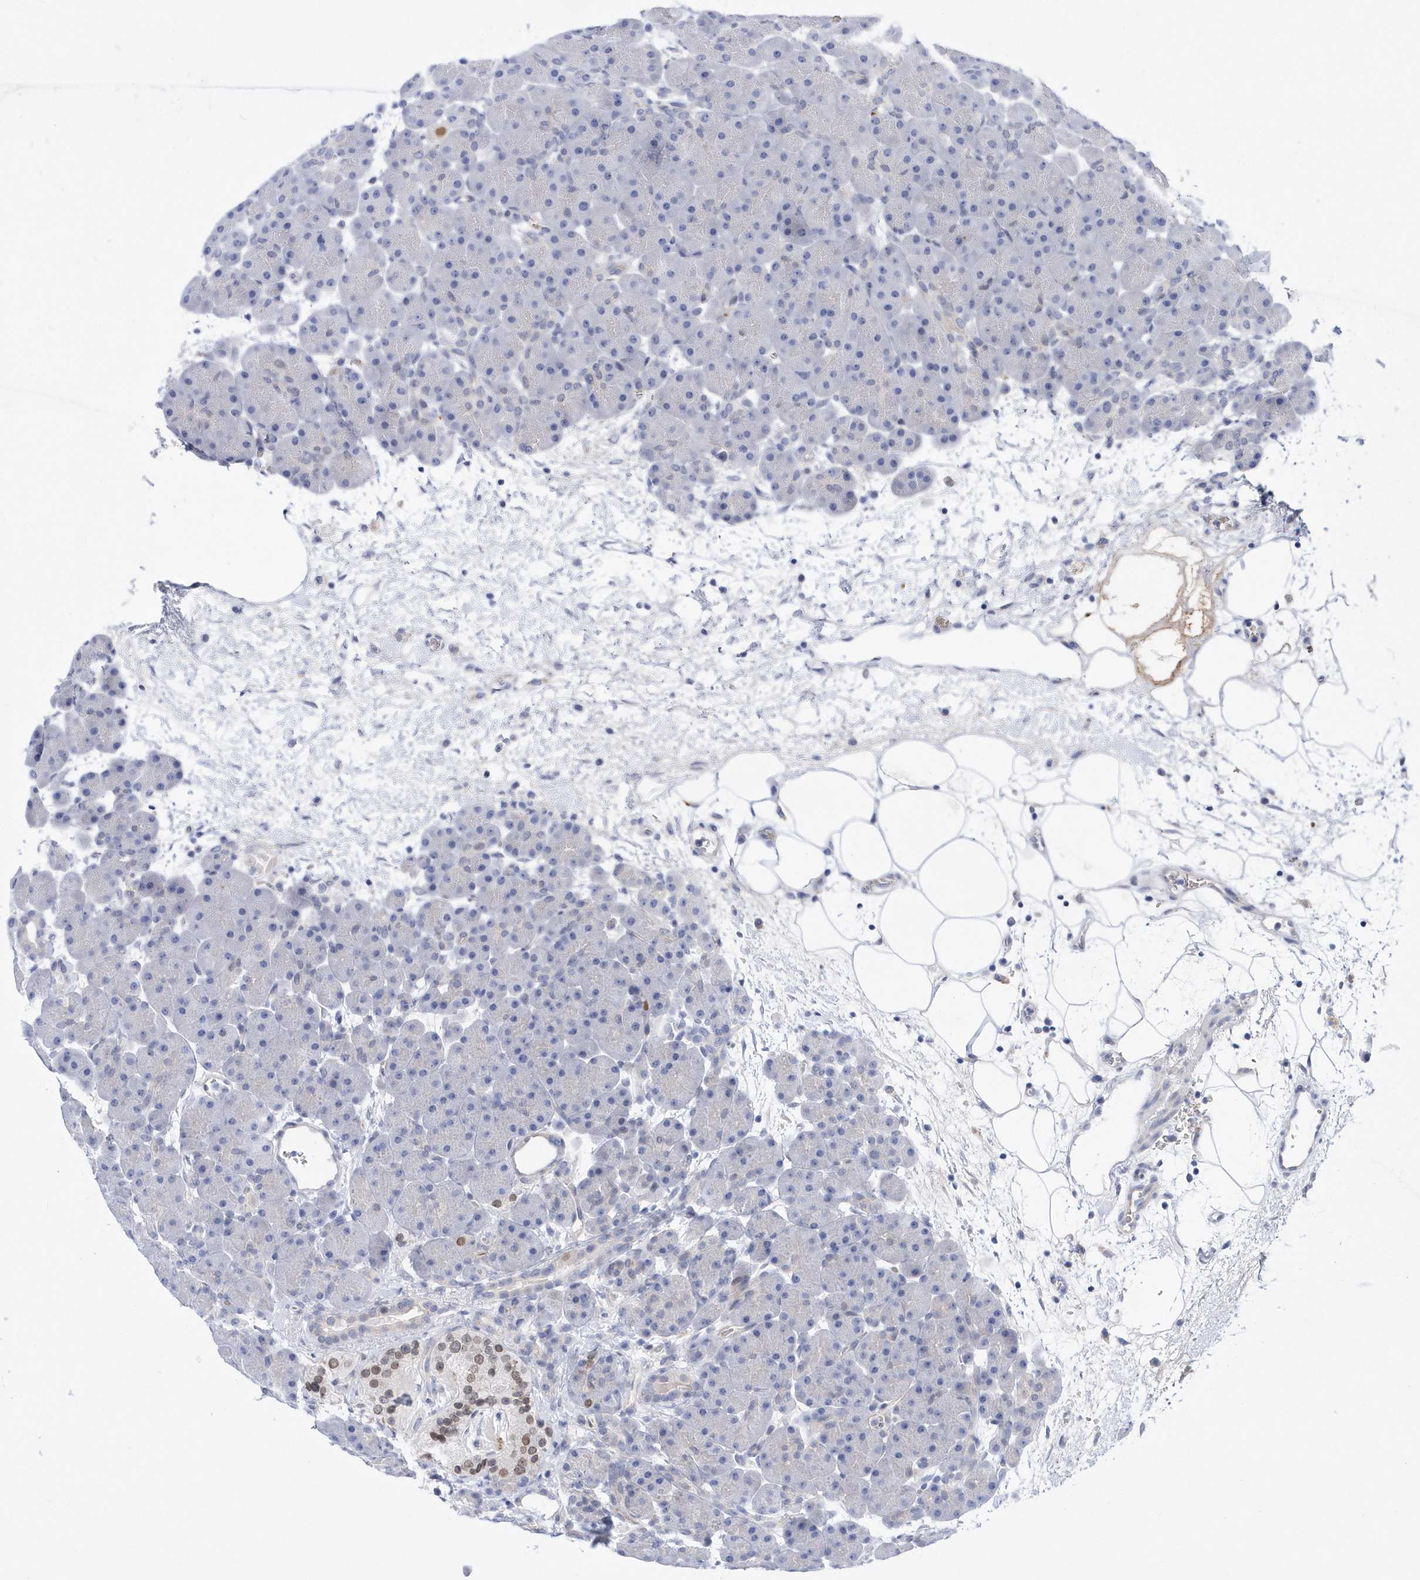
{"staining": {"intensity": "negative", "quantity": "none", "location": "none"}, "tissue": "pancreas", "cell_type": "Exocrine glandular cells", "image_type": "normal", "snomed": [{"axis": "morphology", "description": "Normal tissue, NOS"}, {"axis": "topography", "description": "Pancreas"}], "caption": "DAB immunohistochemical staining of normal pancreas displays no significant staining in exocrine glandular cells.", "gene": "ZNF875", "patient": {"sex": "male", "age": 66}}